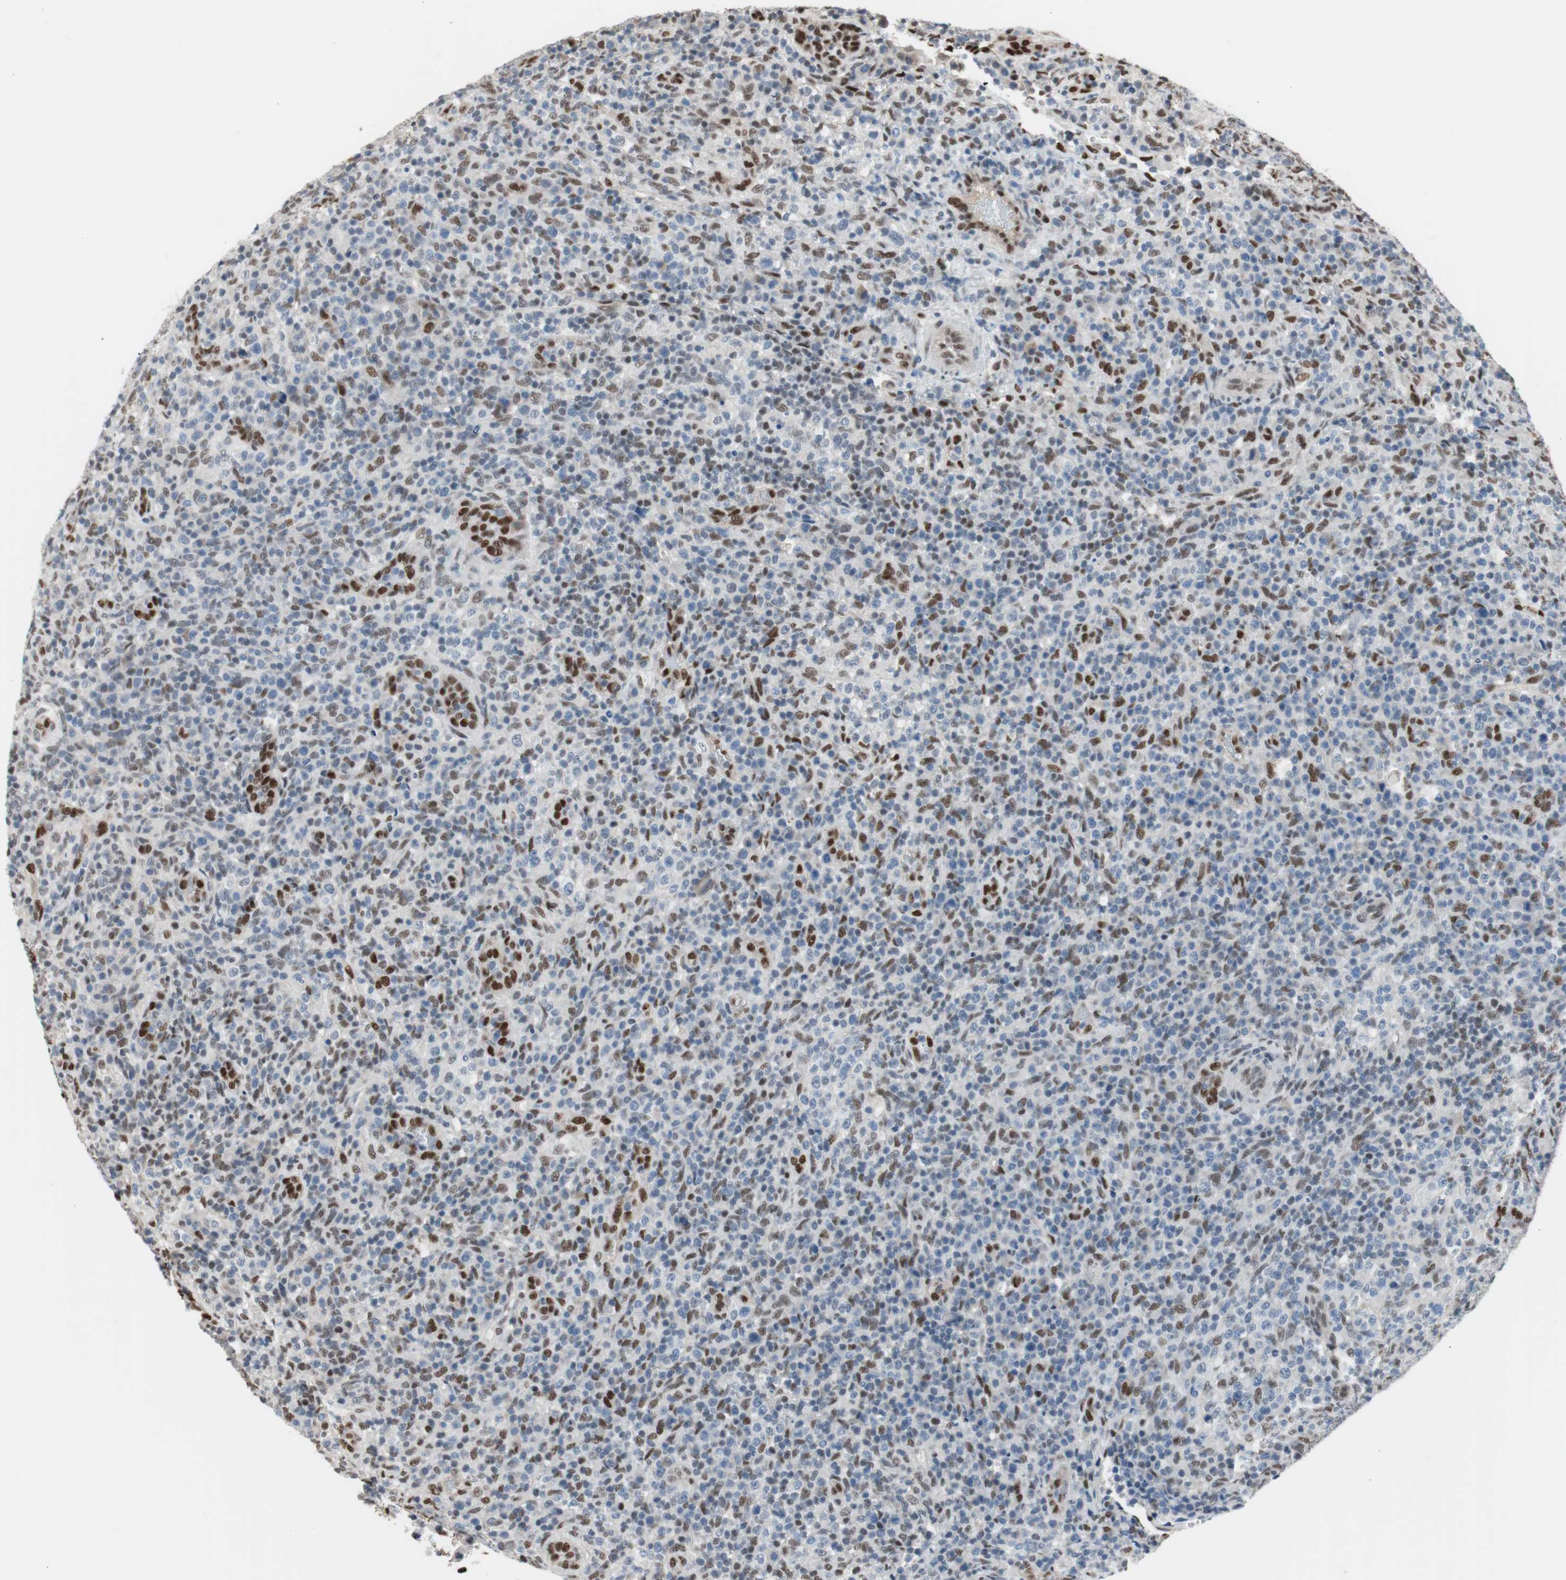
{"staining": {"intensity": "moderate", "quantity": "25%-75%", "location": "nuclear"}, "tissue": "lymphoma", "cell_type": "Tumor cells", "image_type": "cancer", "snomed": [{"axis": "morphology", "description": "Malignant lymphoma, non-Hodgkin's type, High grade"}, {"axis": "topography", "description": "Lymph node"}], "caption": "Approximately 25%-75% of tumor cells in human lymphoma exhibit moderate nuclear protein expression as visualized by brown immunohistochemical staining.", "gene": "PML", "patient": {"sex": "female", "age": 76}}